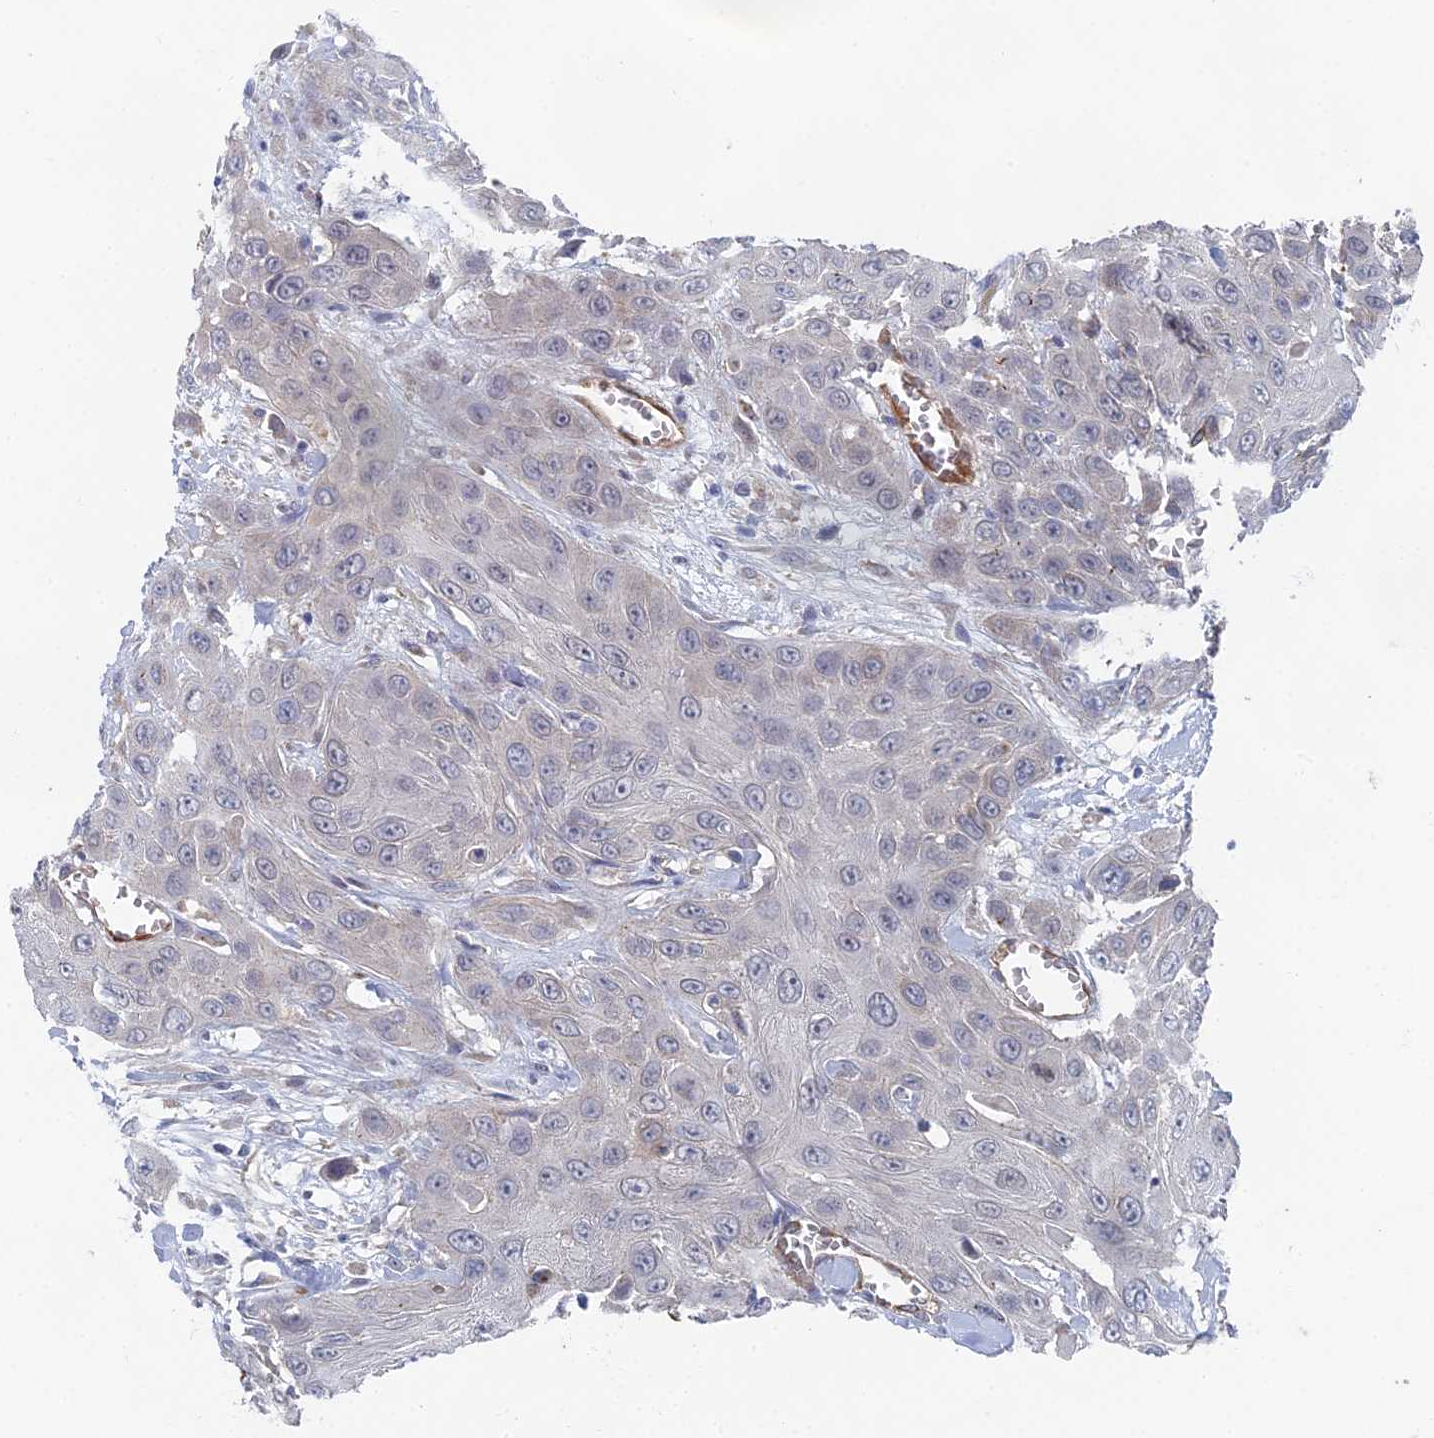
{"staining": {"intensity": "negative", "quantity": "none", "location": "none"}, "tissue": "head and neck cancer", "cell_type": "Tumor cells", "image_type": "cancer", "snomed": [{"axis": "morphology", "description": "Squamous cell carcinoma, NOS"}, {"axis": "topography", "description": "Head-Neck"}], "caption": "Tumor cells show no significant expression in head and neck cancer (squamous cell carcinoma).", "gene": "ARAP3", "patient": {"sex": "male", "age": 81}}